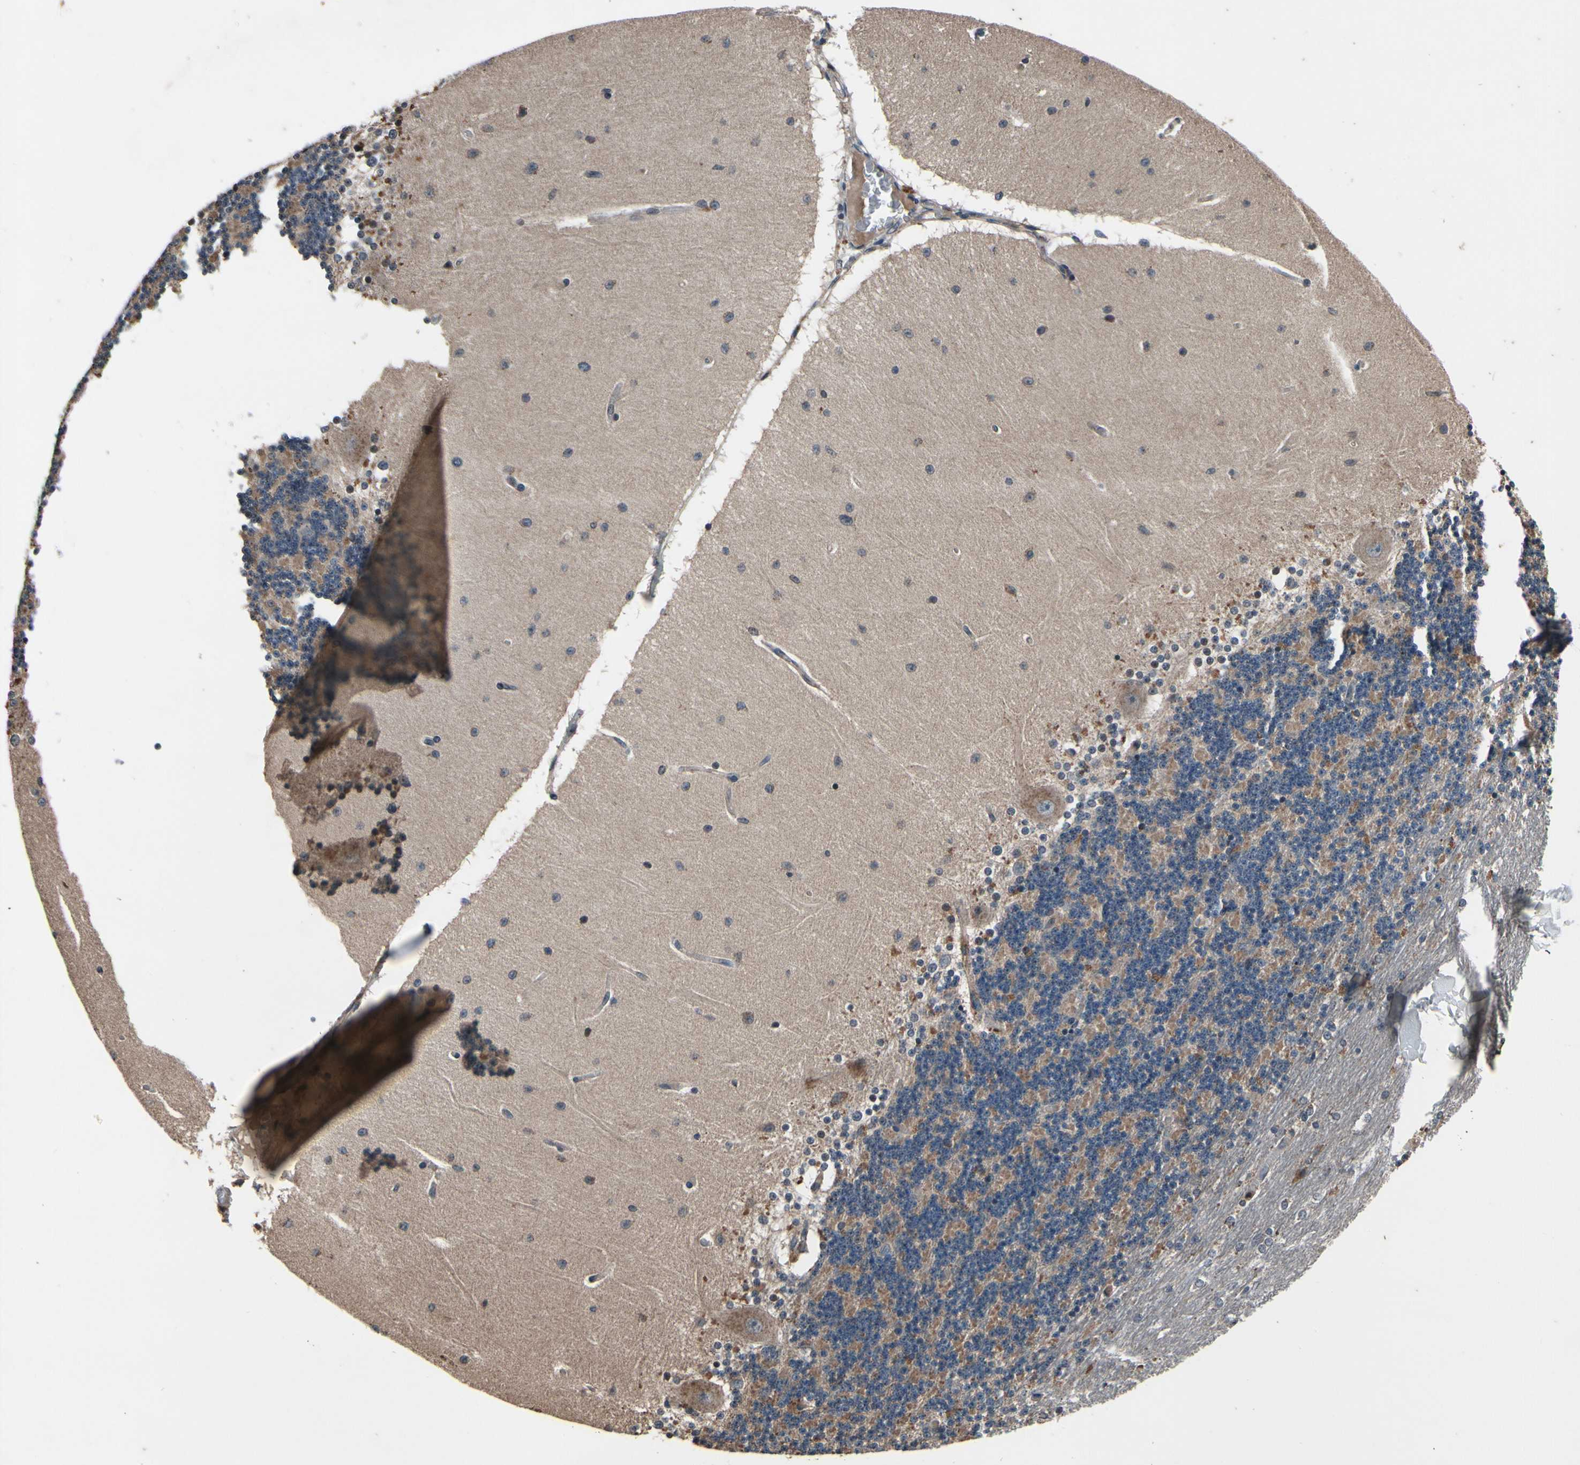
{"staining": {"intensity": "weak", "quantity": "25%-75%", "location": "nuclear"}, "tissue": "cerebellum", "cell_type": "Cells in granular layer", "image_type": "normal", "snomed": [{"axis": "morphology", "description": "Normal tissue, NOS"}, {"axis": "topography", "description": "Cerebellum"}], "caption": "Cells in granular layer demonstrate low levels of weak nuclear staining in about 25%-75% of cells in normal human cerebellum.", "gene": "MBTPS2", "patient": {"sex": "female", "age": 54}}